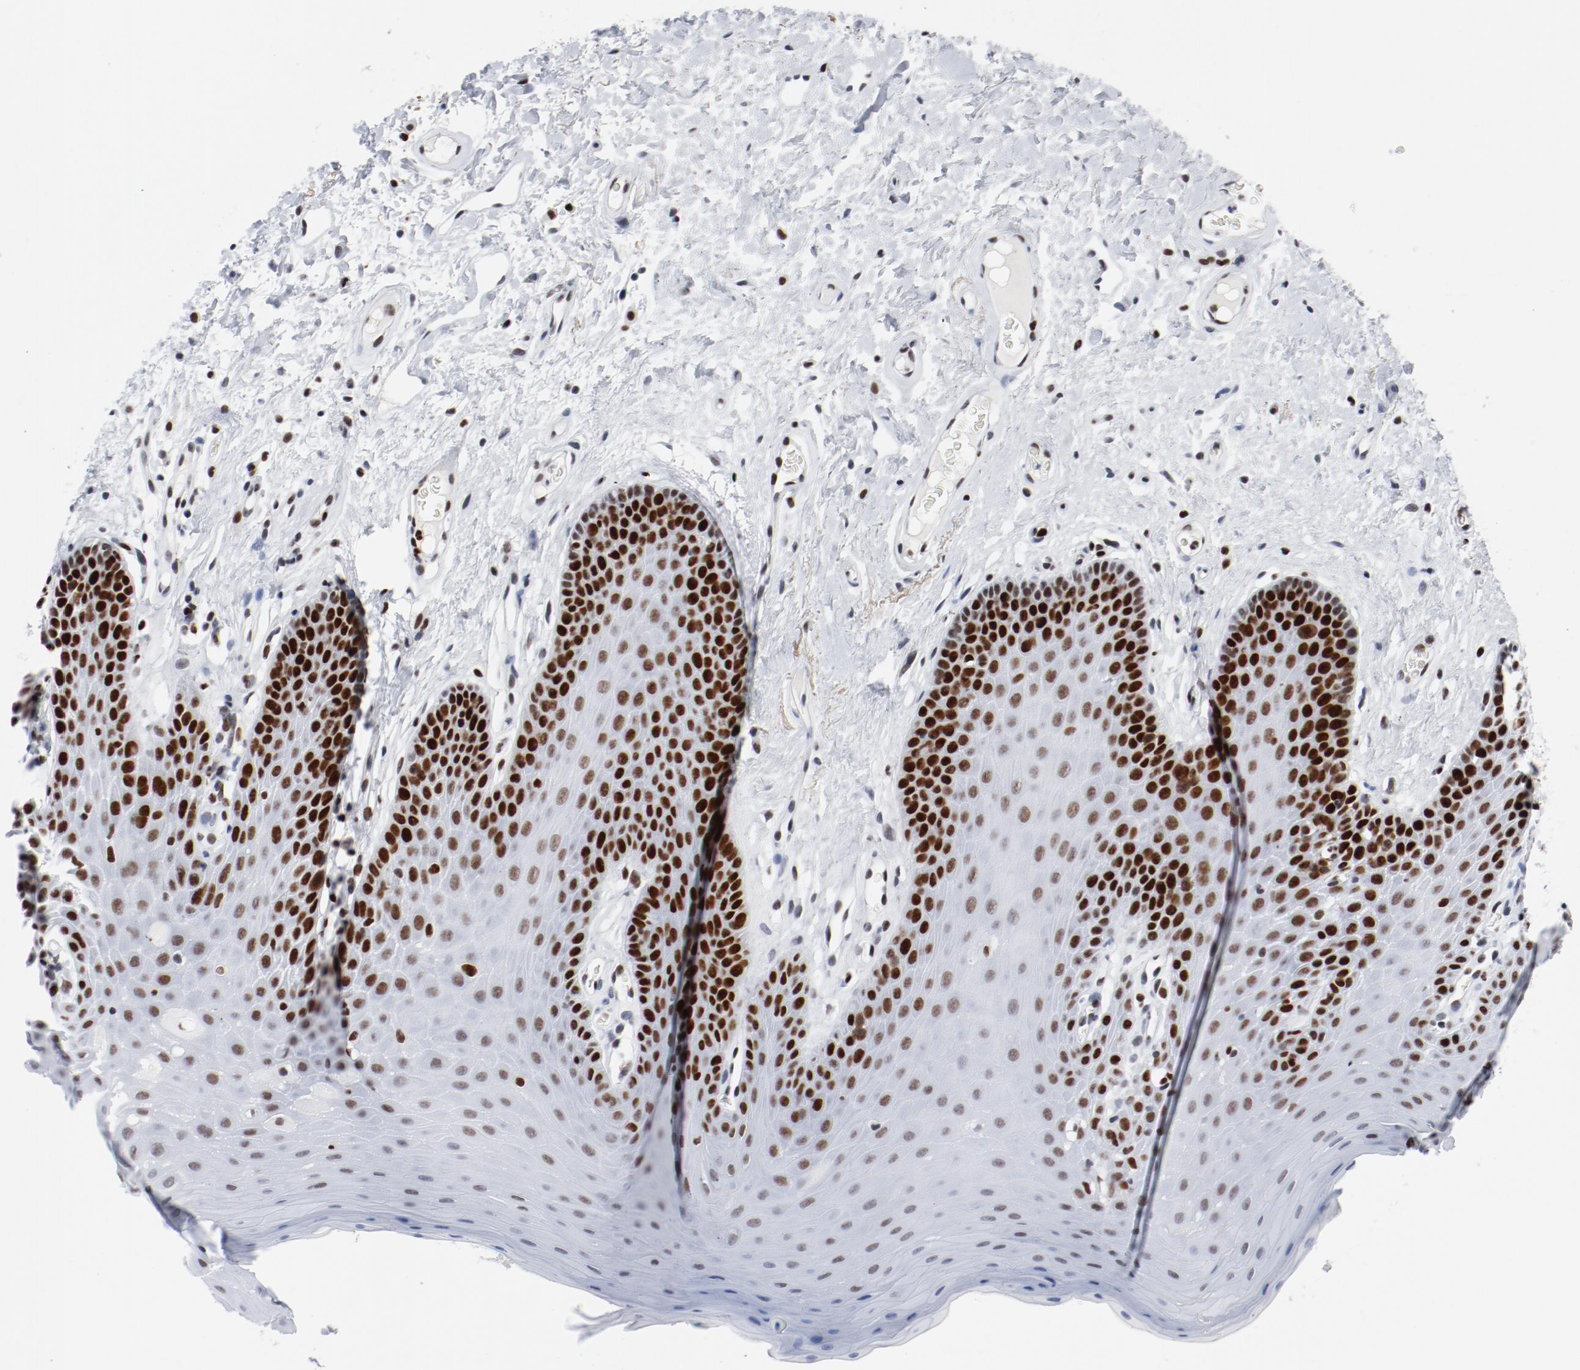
{"staining": {"intensity": "strong", "quantity": "25%-75%", "location": "nuclear"}, "tissue": "oral mucosa", "cell_type": "Squamous epithelial cells", "image_type": "normal", "snomed": [{"axis": "morphology", "description": "Normal tissue, NOS"}, {"axis": "morphology", "description": "Squamous cell carcinoma, NOS"}, {"axis": "topography", "description": "Skeletal muscle"}, {"axis": "topography", "description": "Oral tissue"}, {"axis": "topography", "description": "Head-Neck"}], "caption": "The micrograph reveals immunohistochemical staining of unremarkable oral mucosa. There is strong nuclear expression is identified in about 25%-75% of squamous epithelial cells.", "gene": "POLD1", "patient": {"sex": "male", "age": 71}}